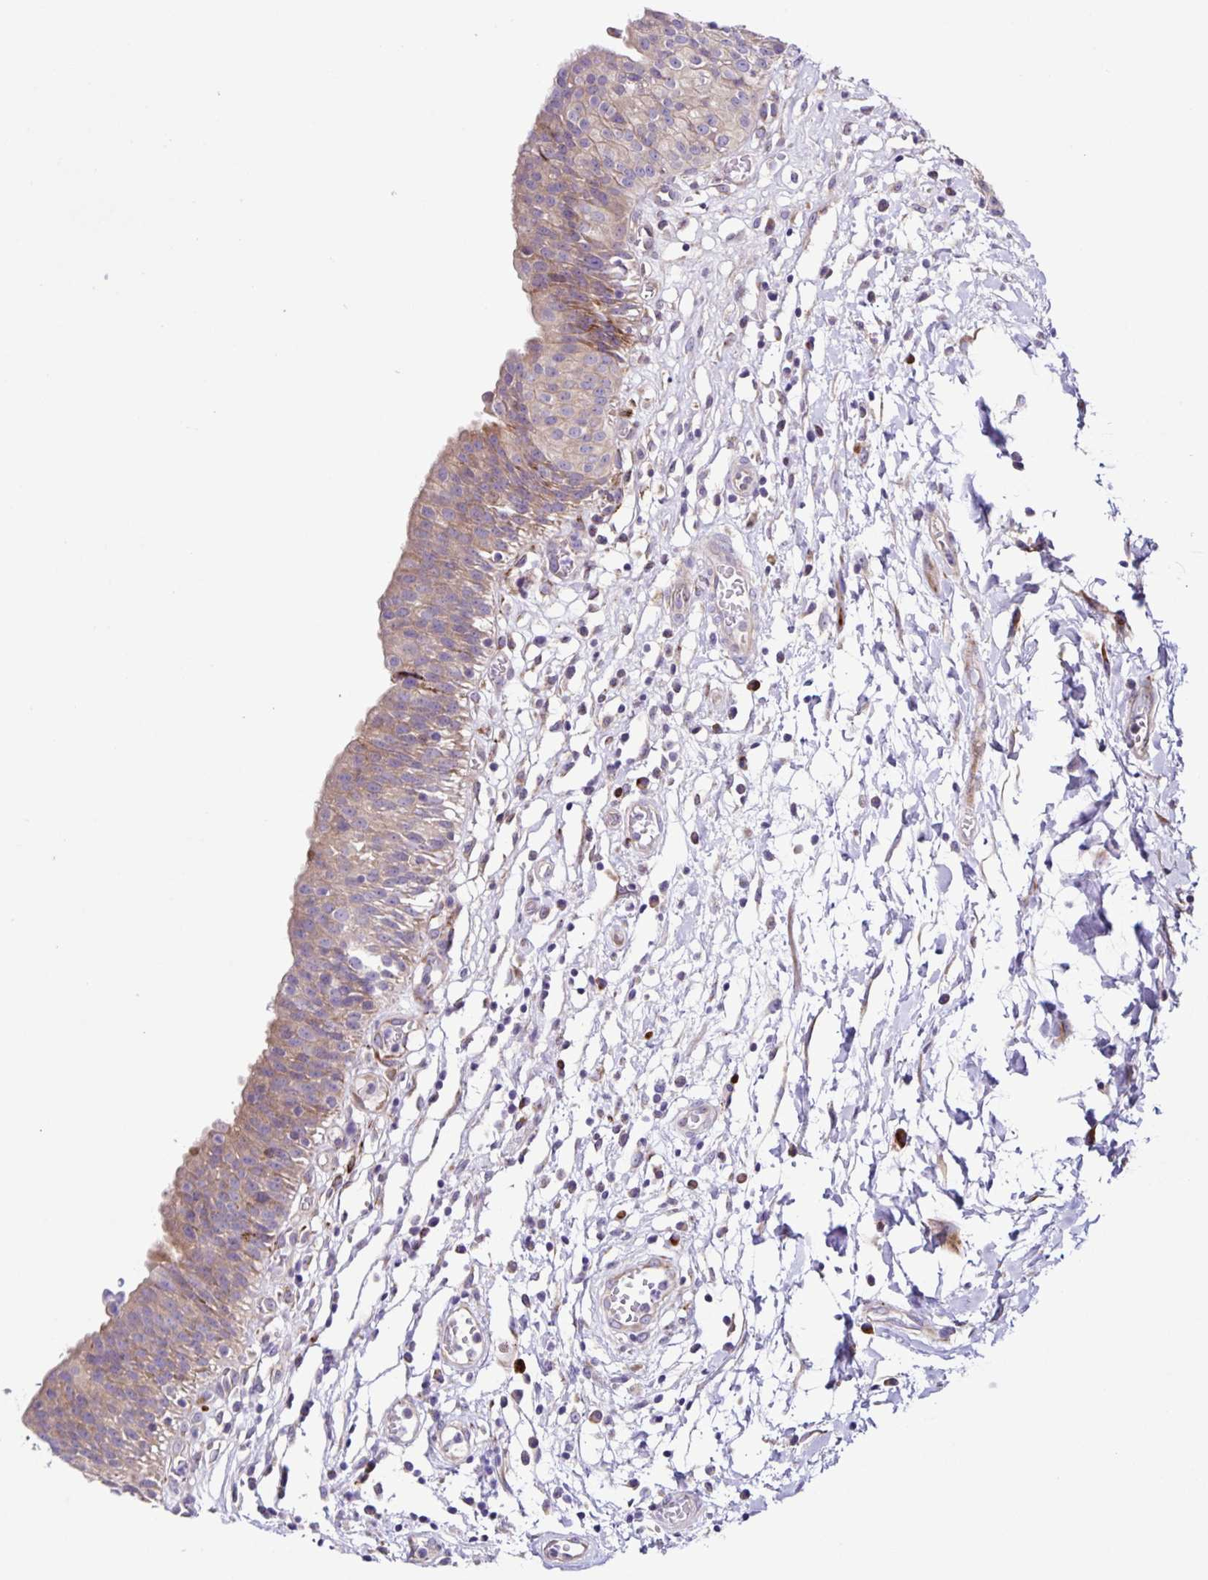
{"staining": {"intensity": "weak", "quantity": "25%-75%", "location": "cytoplasmic/membranous"}, "tissue": "urinary bladder", "cell_type": "Urothelial cells", "image_type": "normal", "snomed": [{"axis": "morphology", "description": "Normal tissue, NOS"}, {"axis": "topography", "description": "Urinary bladder"}], "caption": "Immunohistochemical staining of unremarkable human urinary bladder displays weak cytoplasmic/membranous protein positivity in about 25%-75% of urothelial cells.", "gene": "OSBPL5", "patient": {"sex": "male", "age": 64}}